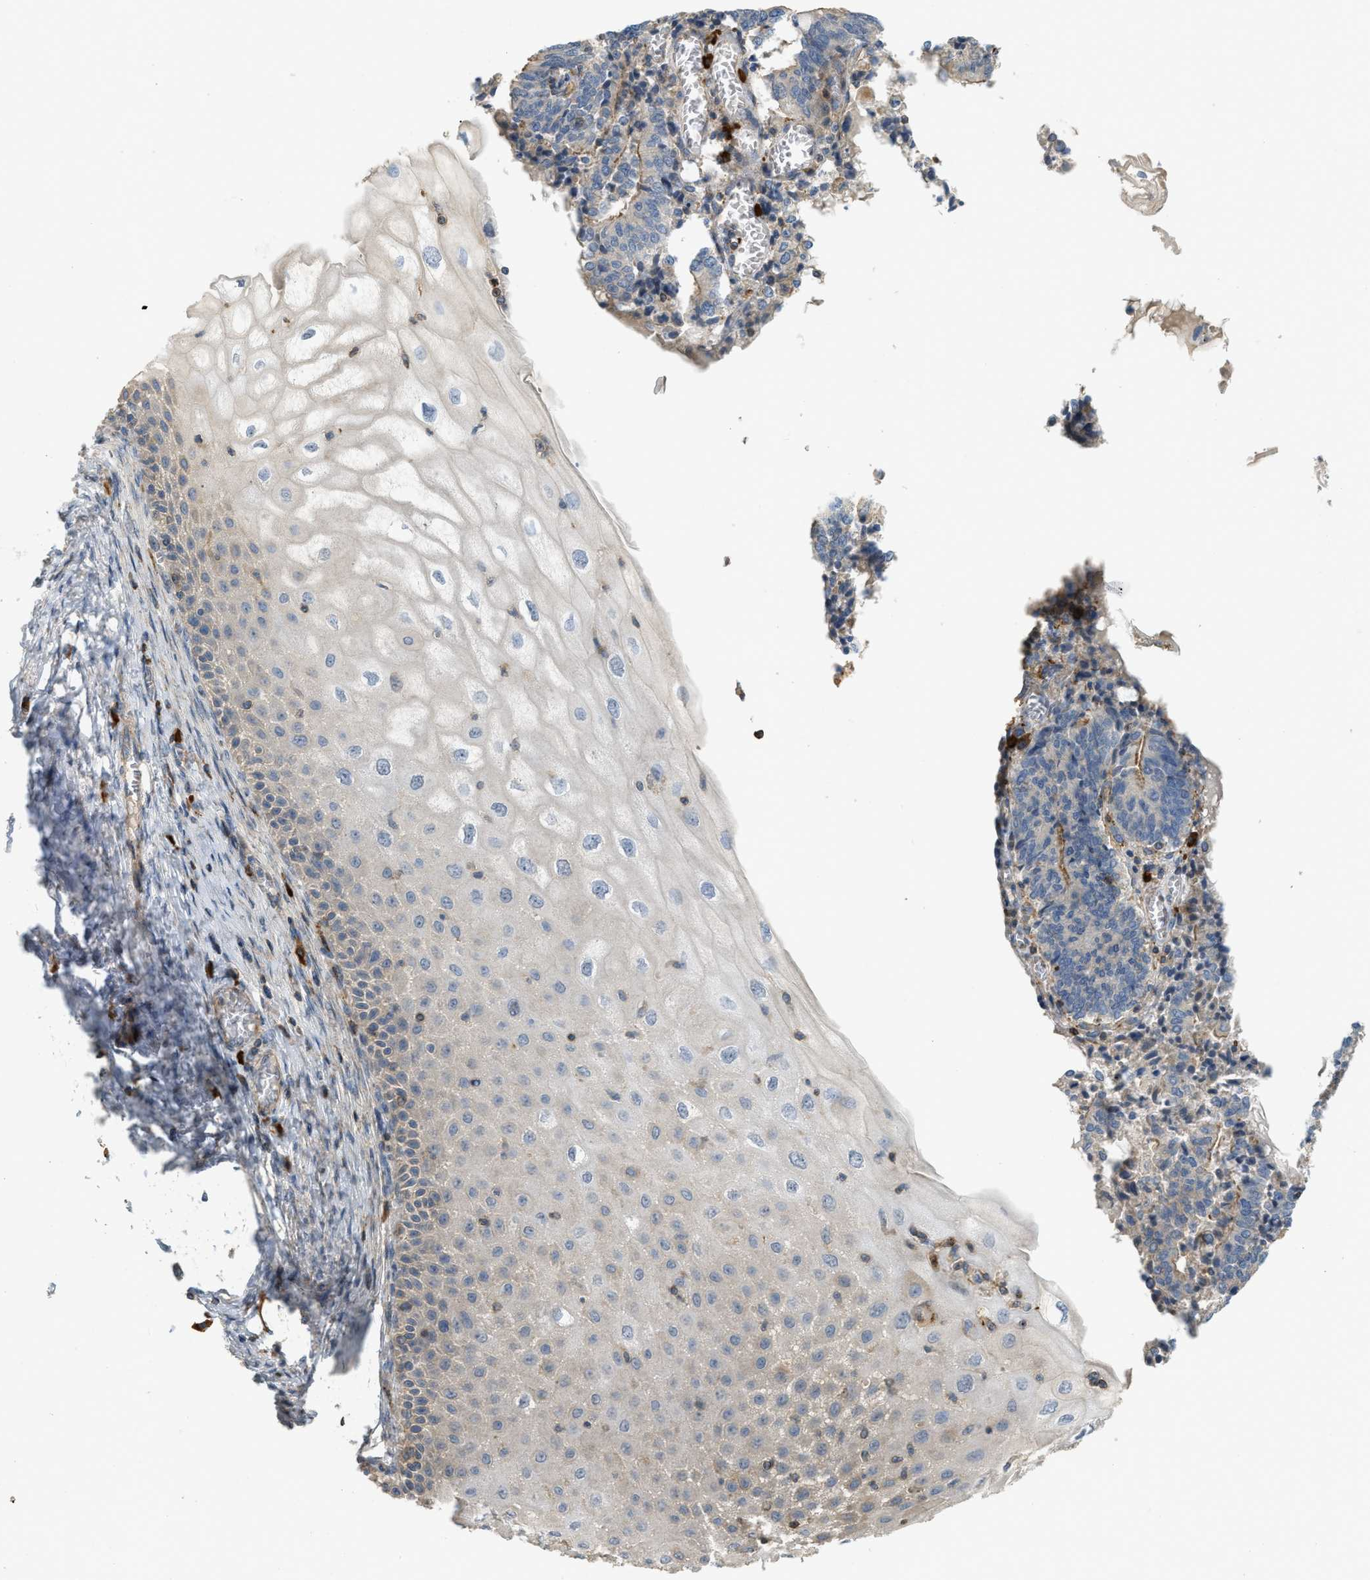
{"staining": {"intensity": "weak", "quantity": "<25%", "location": "cytoplasmic/membranous"}, "tissue": "cervical cancer", "cell_type": "Tumor cells", "image_type": "cancer", "snomed": [{"axis": "morphology", "description": "Adenocarcinoma, NOS"}, {"axis": "topography", "description": "Cervix"}], "caption": "The immunohistochemistry micrograph has no significant staining in tumor cells of cervical adenocarcinoma tissue.", "gene": "BTN3A2", "patient": {"sex": "female", "age": 44}}